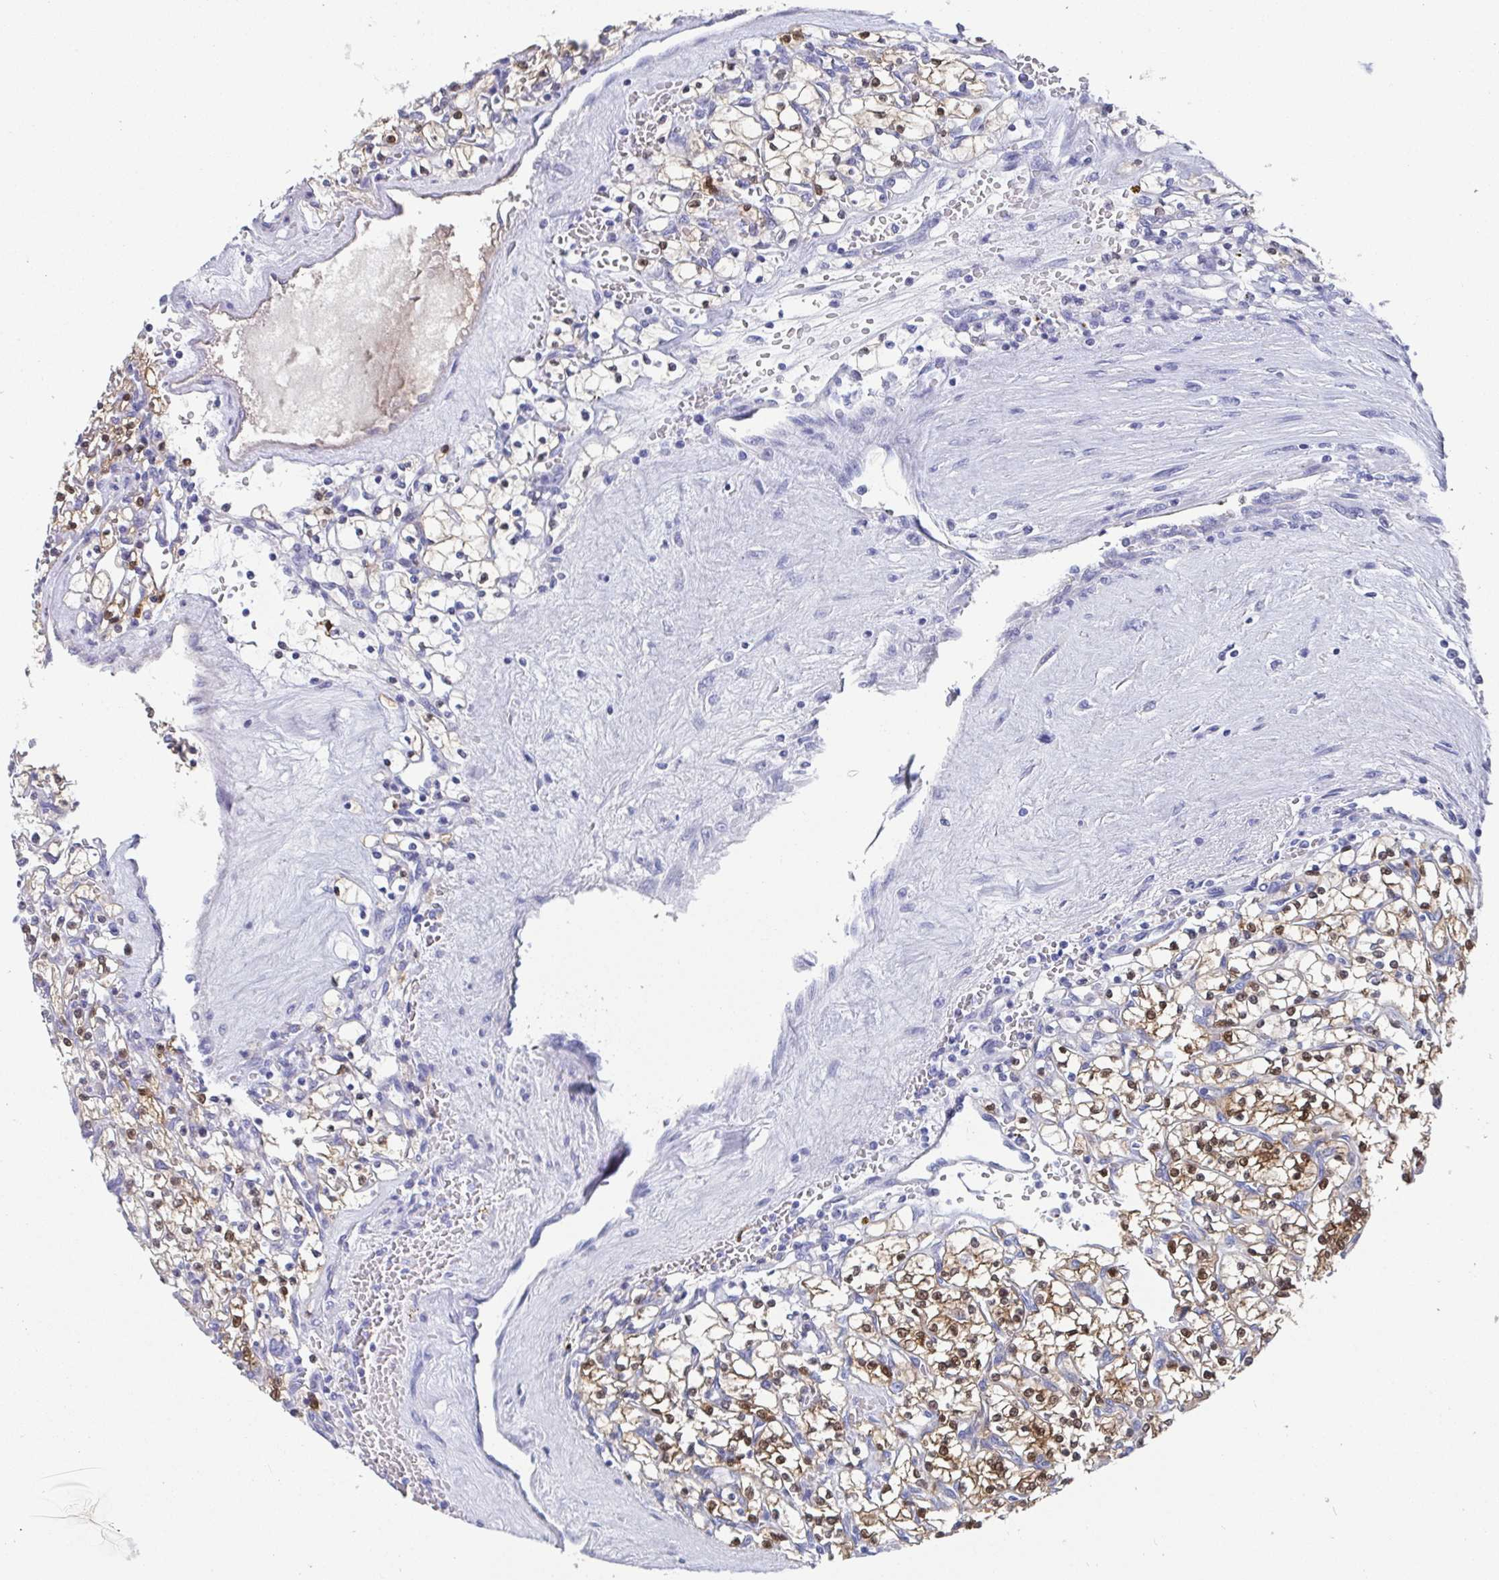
{"staining": {"intensity": "moderate", "quantity": "<25%", "location": "cytoplasmic/membranous,nuclear"}, "tissue": "renal cancer", "cell_type": "Tumor cells", "image_type": "cancer", "snomed": [{"axis": "morphology", "description": "Adenocarcinoma, NOS"}, {"axis": "topography", "description": "Kidney"}], "caption": "Adenocarcinoma (renal) tissue reveals moderate cytoplasmic/membranous and nuclear staining in approximately <25% of tumor cells", "gene": "SCGN", "patient": {"sex": "female", "age": 64}}